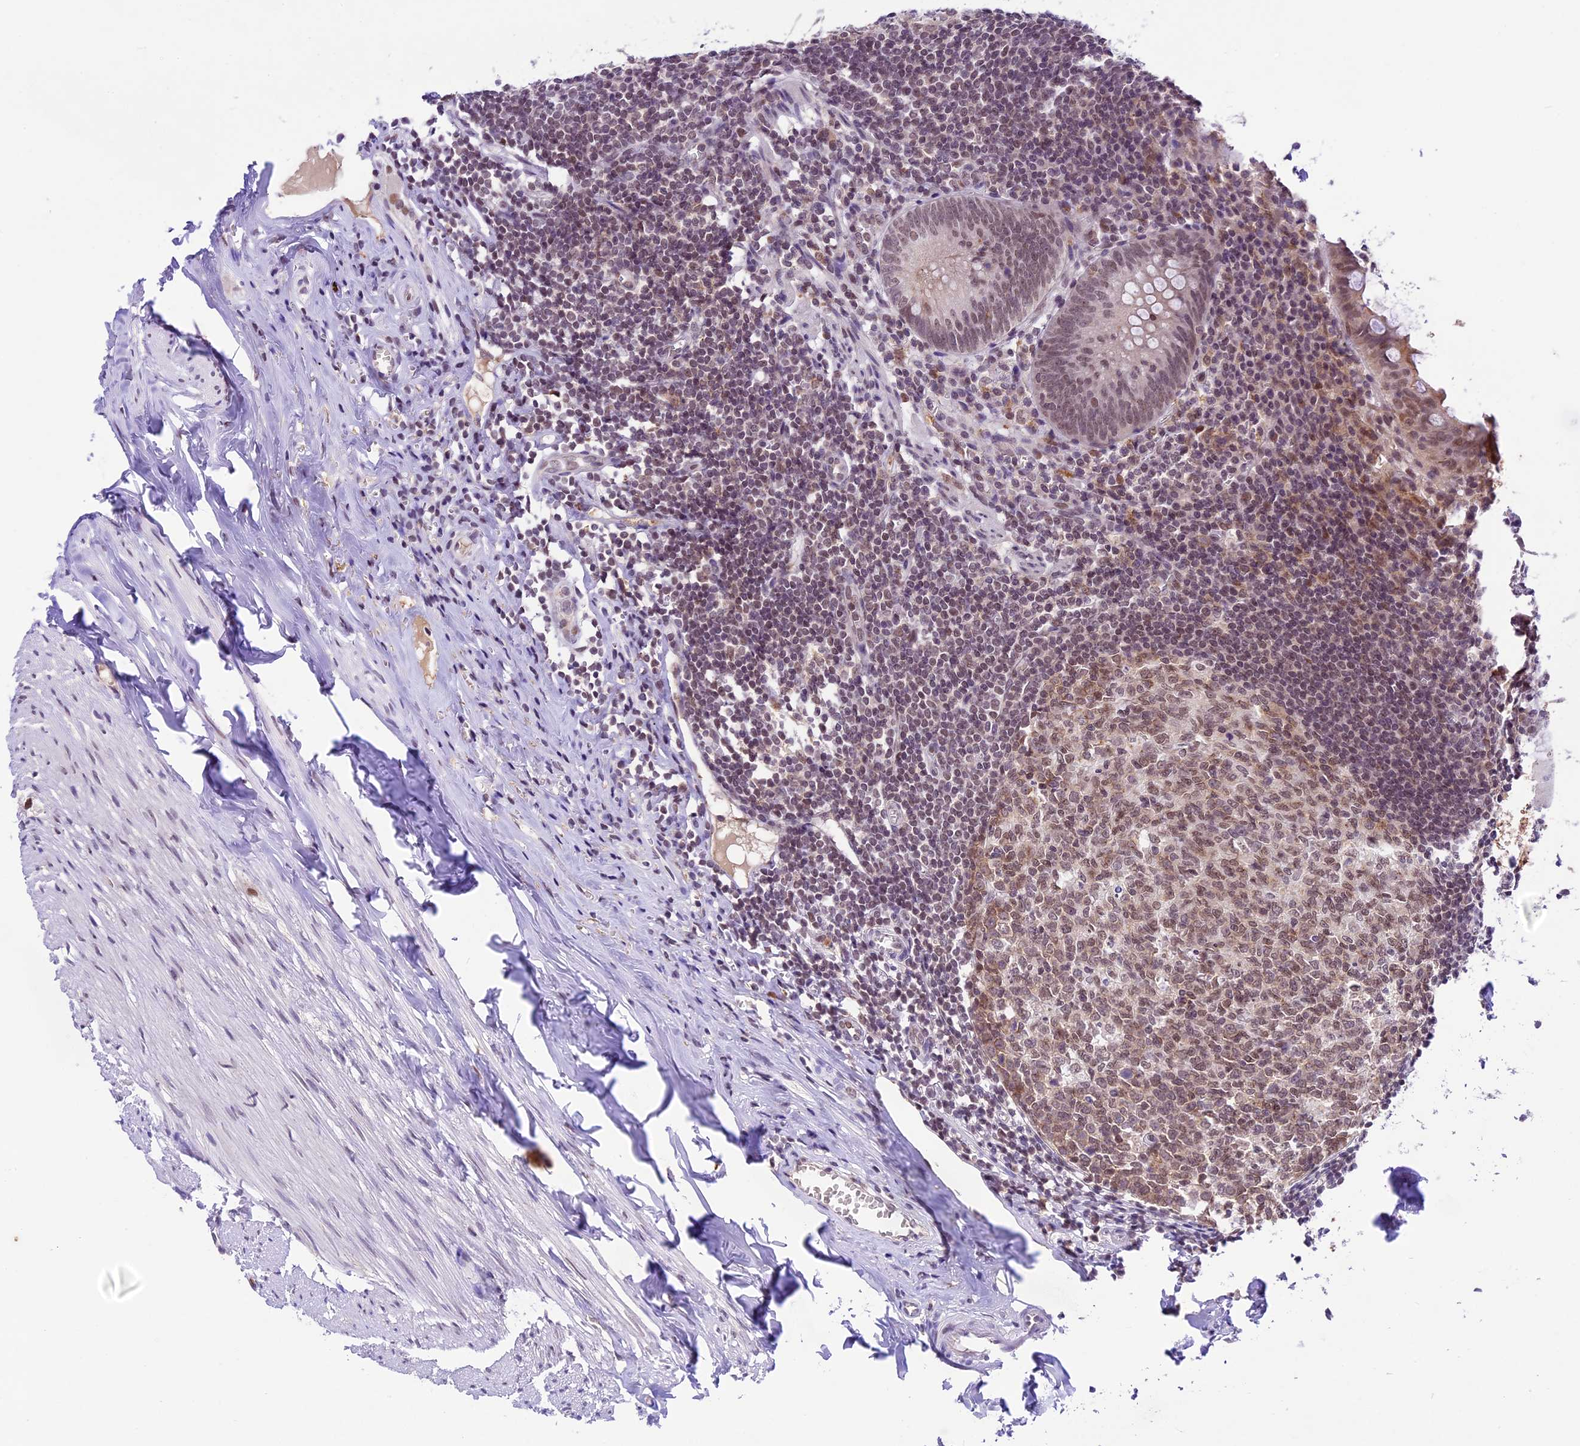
{"staining": {"intensity": "moderate", "quantity": "25%-75%", "location": "nuclear"}, "tissue": "appendix", "cell_type": "Glandular cells", "image_type": "normal", "snomed": [{"axis": "morphology", "description": "Normal tissue, NOS"}, {"axis": "topography", "description": "Appendix"}], "caption": "Appendix stained for a protein (brown) displays moderate nuclear positive positivity in approximately 25%-75% of glandular cells.", "gene": "SHKBP1", "patient": {"sex": "female", "age": 51}}